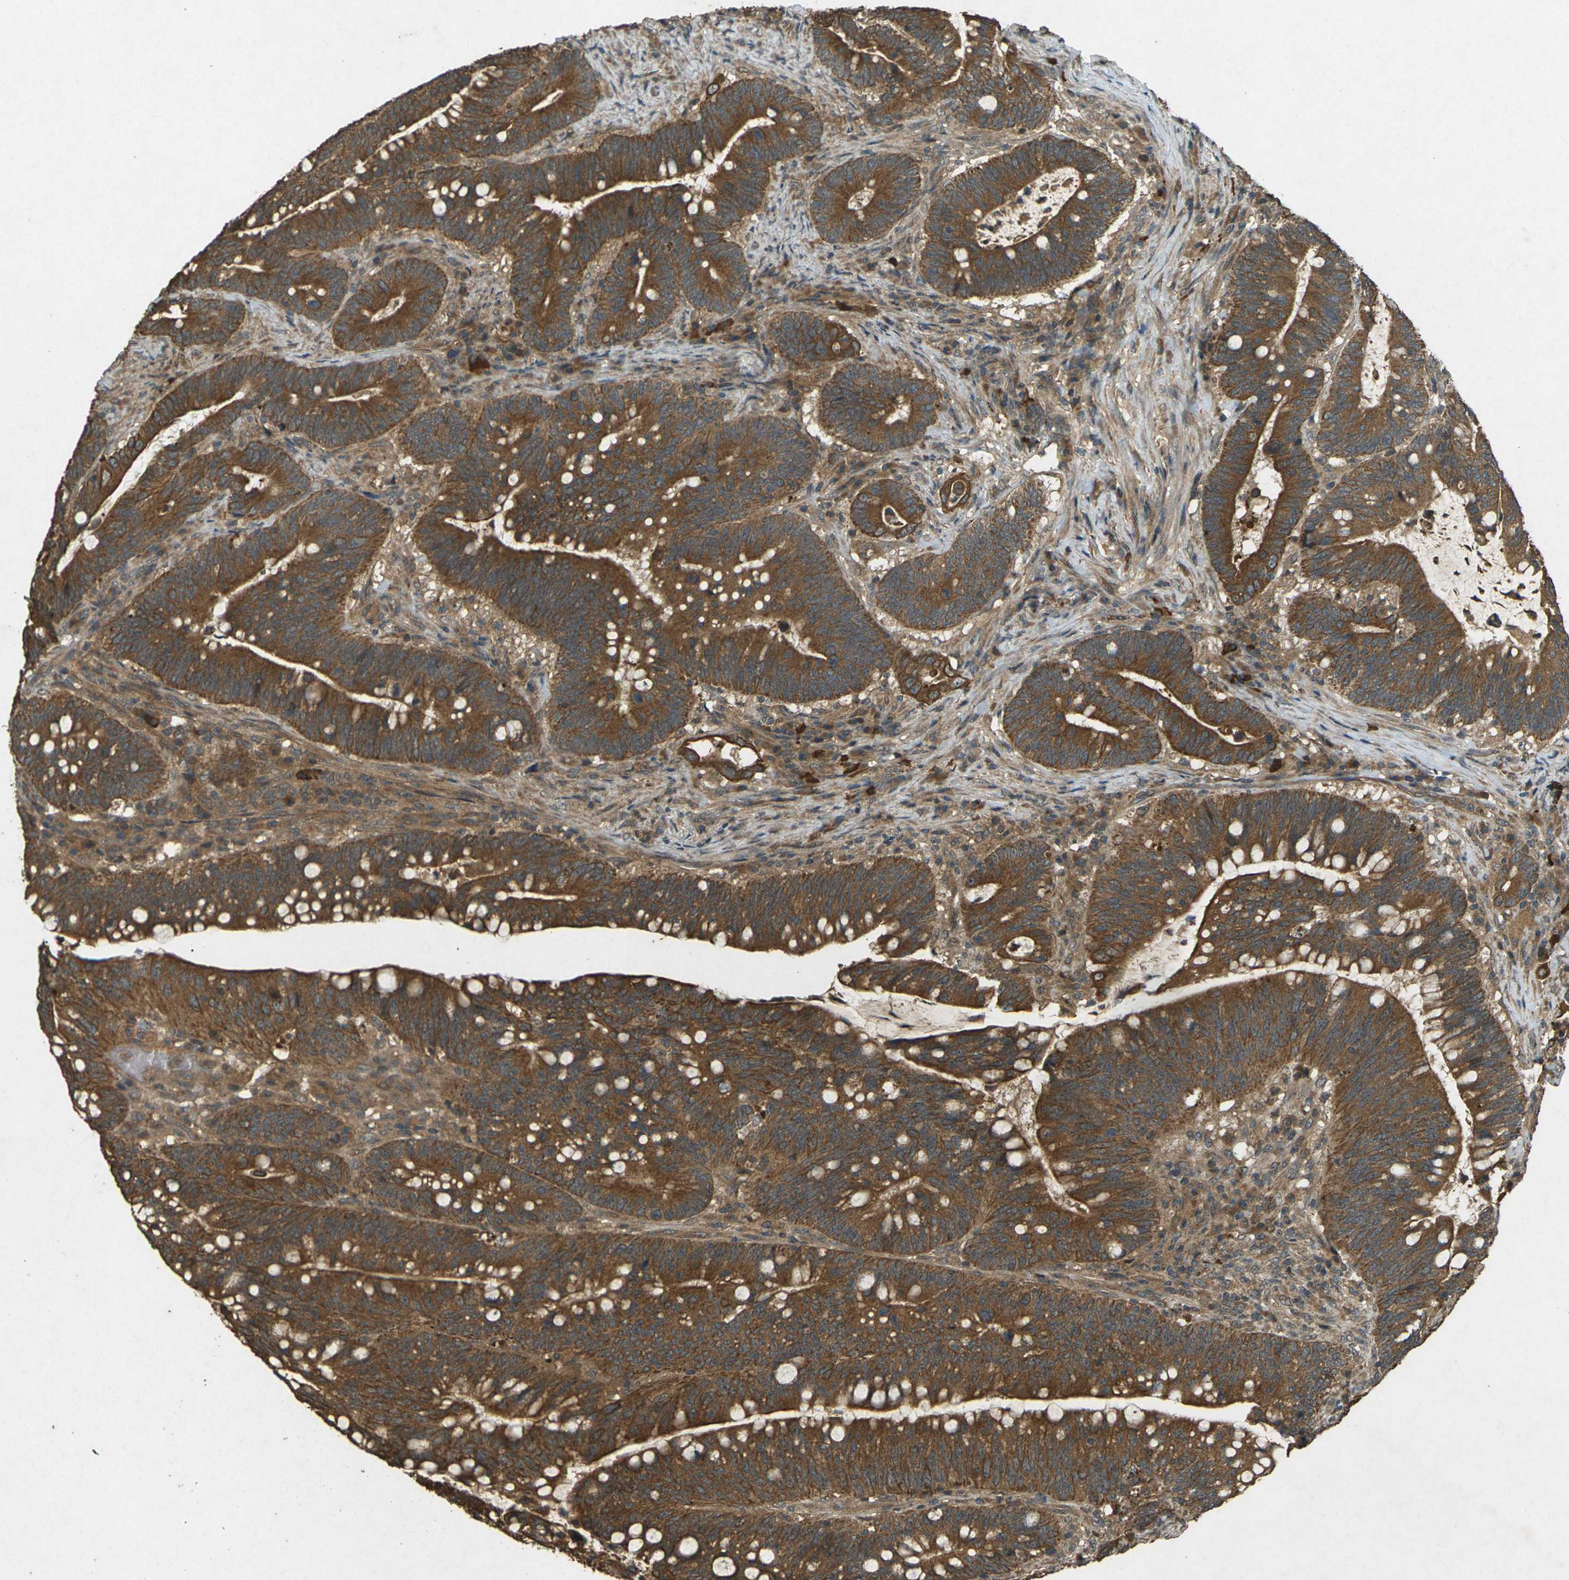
{"staining": {"intensity": "strong", "quantity": ">75%", "location": "cytoplasmic/membranous"}, "tissue": "colorectal cancer", "cell_type": "Tumor cells", "image_type": "cancer", "snomed": [{"axis": "morphology", "description": "Normal tissue, NOS"}, {"axis": "morphology", "description": "Adenocarcinoma, NOS"}, {"axis": "topography", "description": "Colon"}], "caption": "A micrograph of human adenocarcinoma (colorectal) stained for a protein displays strong cytoplasmic/membranous brown staining in tumor cells. (DAB = brown stain, brightfield microscopy at high magnification).", "gene": "TAP1", "patient": {"sex": "female", "age": 66}}